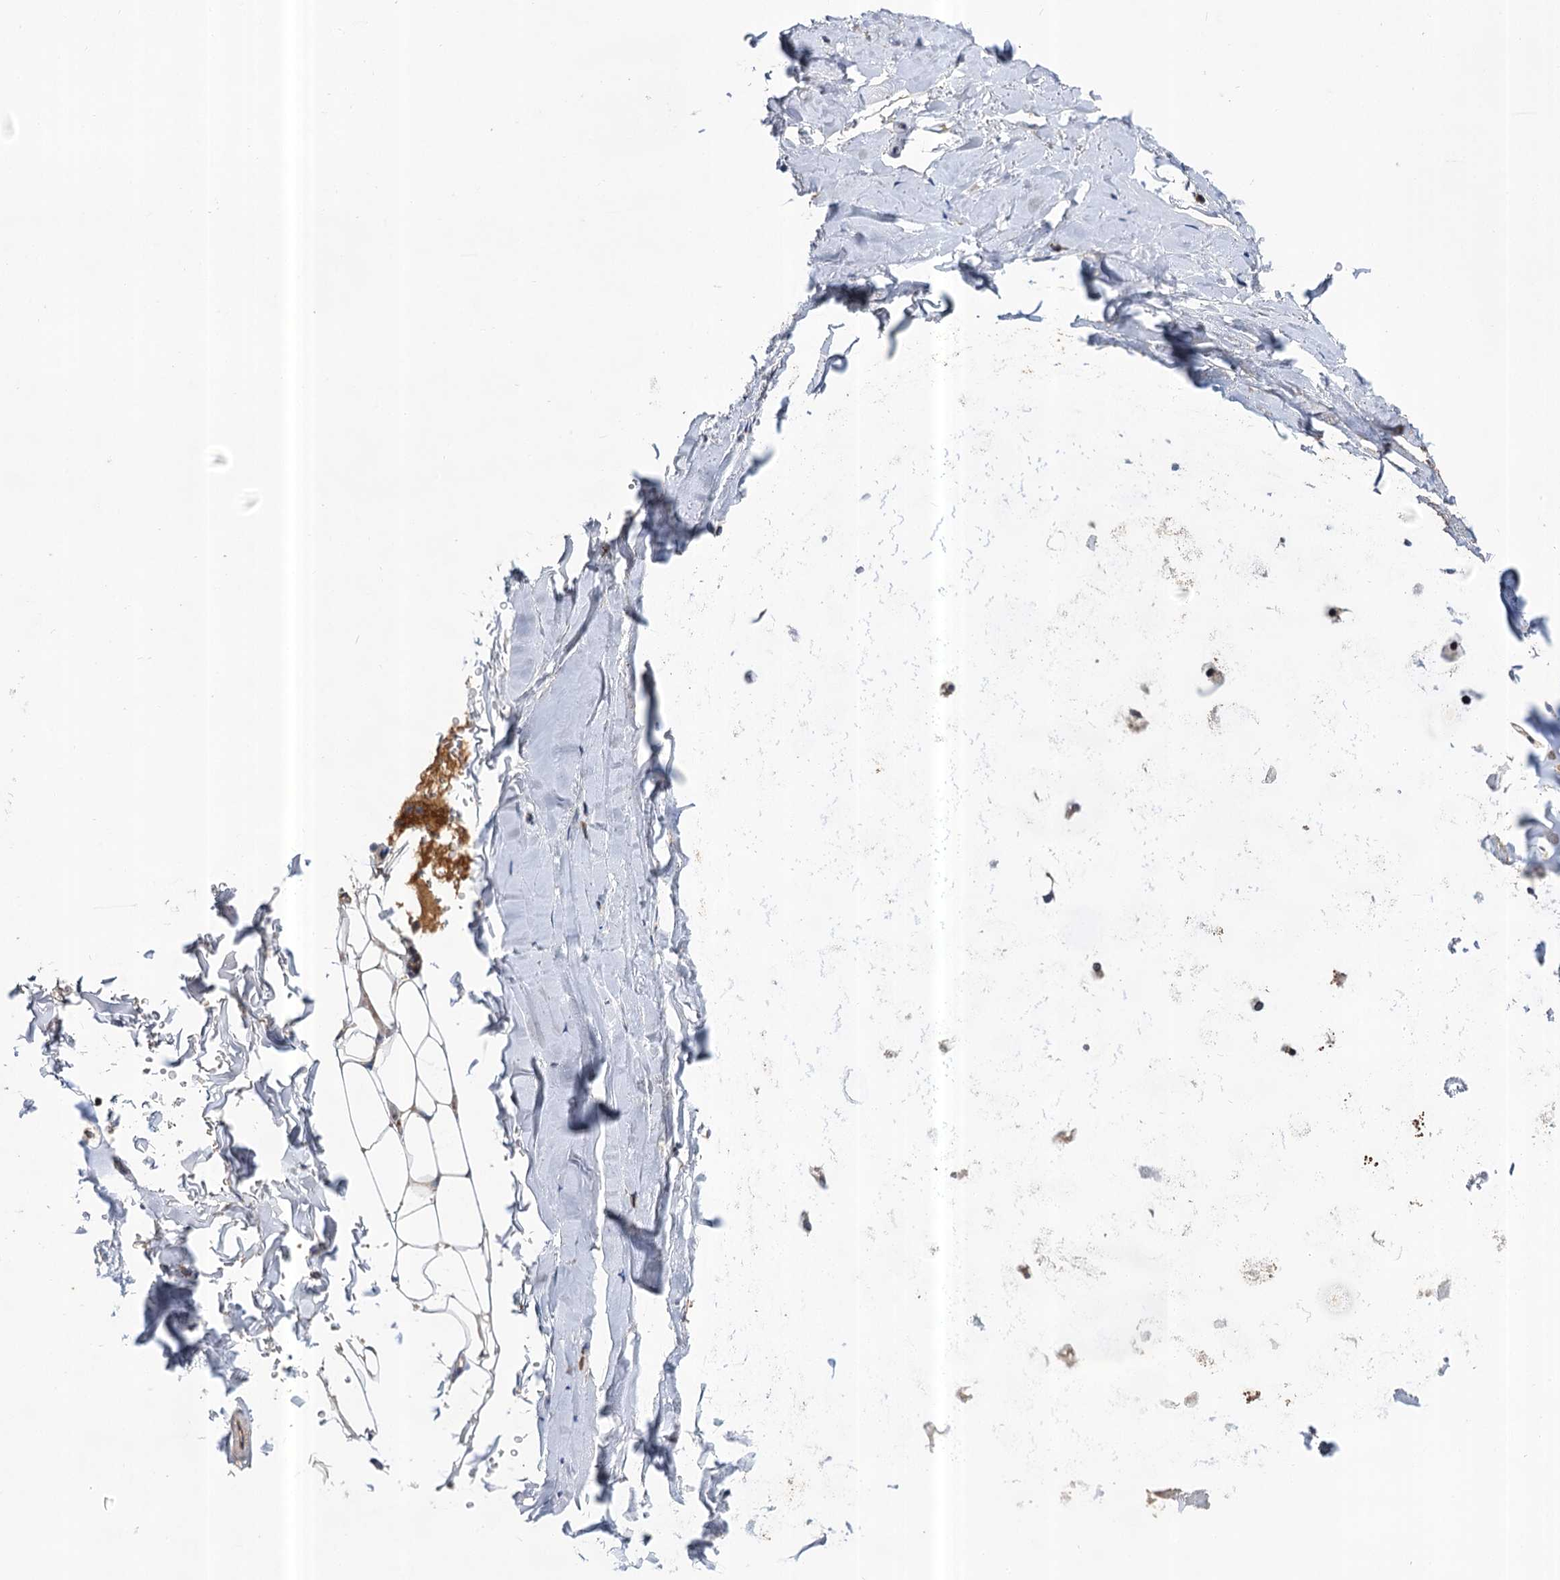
{"staining": {"intensity": "negative", "quantity": "none", "location": "none"}, "tissue": "adipose tissue", "cell_type": "Adipocytes", "image_type": "normal", "snomed": [{"axis": "morphology", "description": "Normal tissue, NOS"}, {"axis": "topography", "description": "Lymph node"}, {"axis": "topography", "description": "Bronchus"}], "caption": "High power microscopy image of an immunohistochemistry (IHC) histopathology image of unremarkable adipose tissue, revealing no significant positivity in adipocytes. (DAB IHC, high magnification).", "gene": "ABLIM1", "patient": {"sex": "male", "age": 63}}